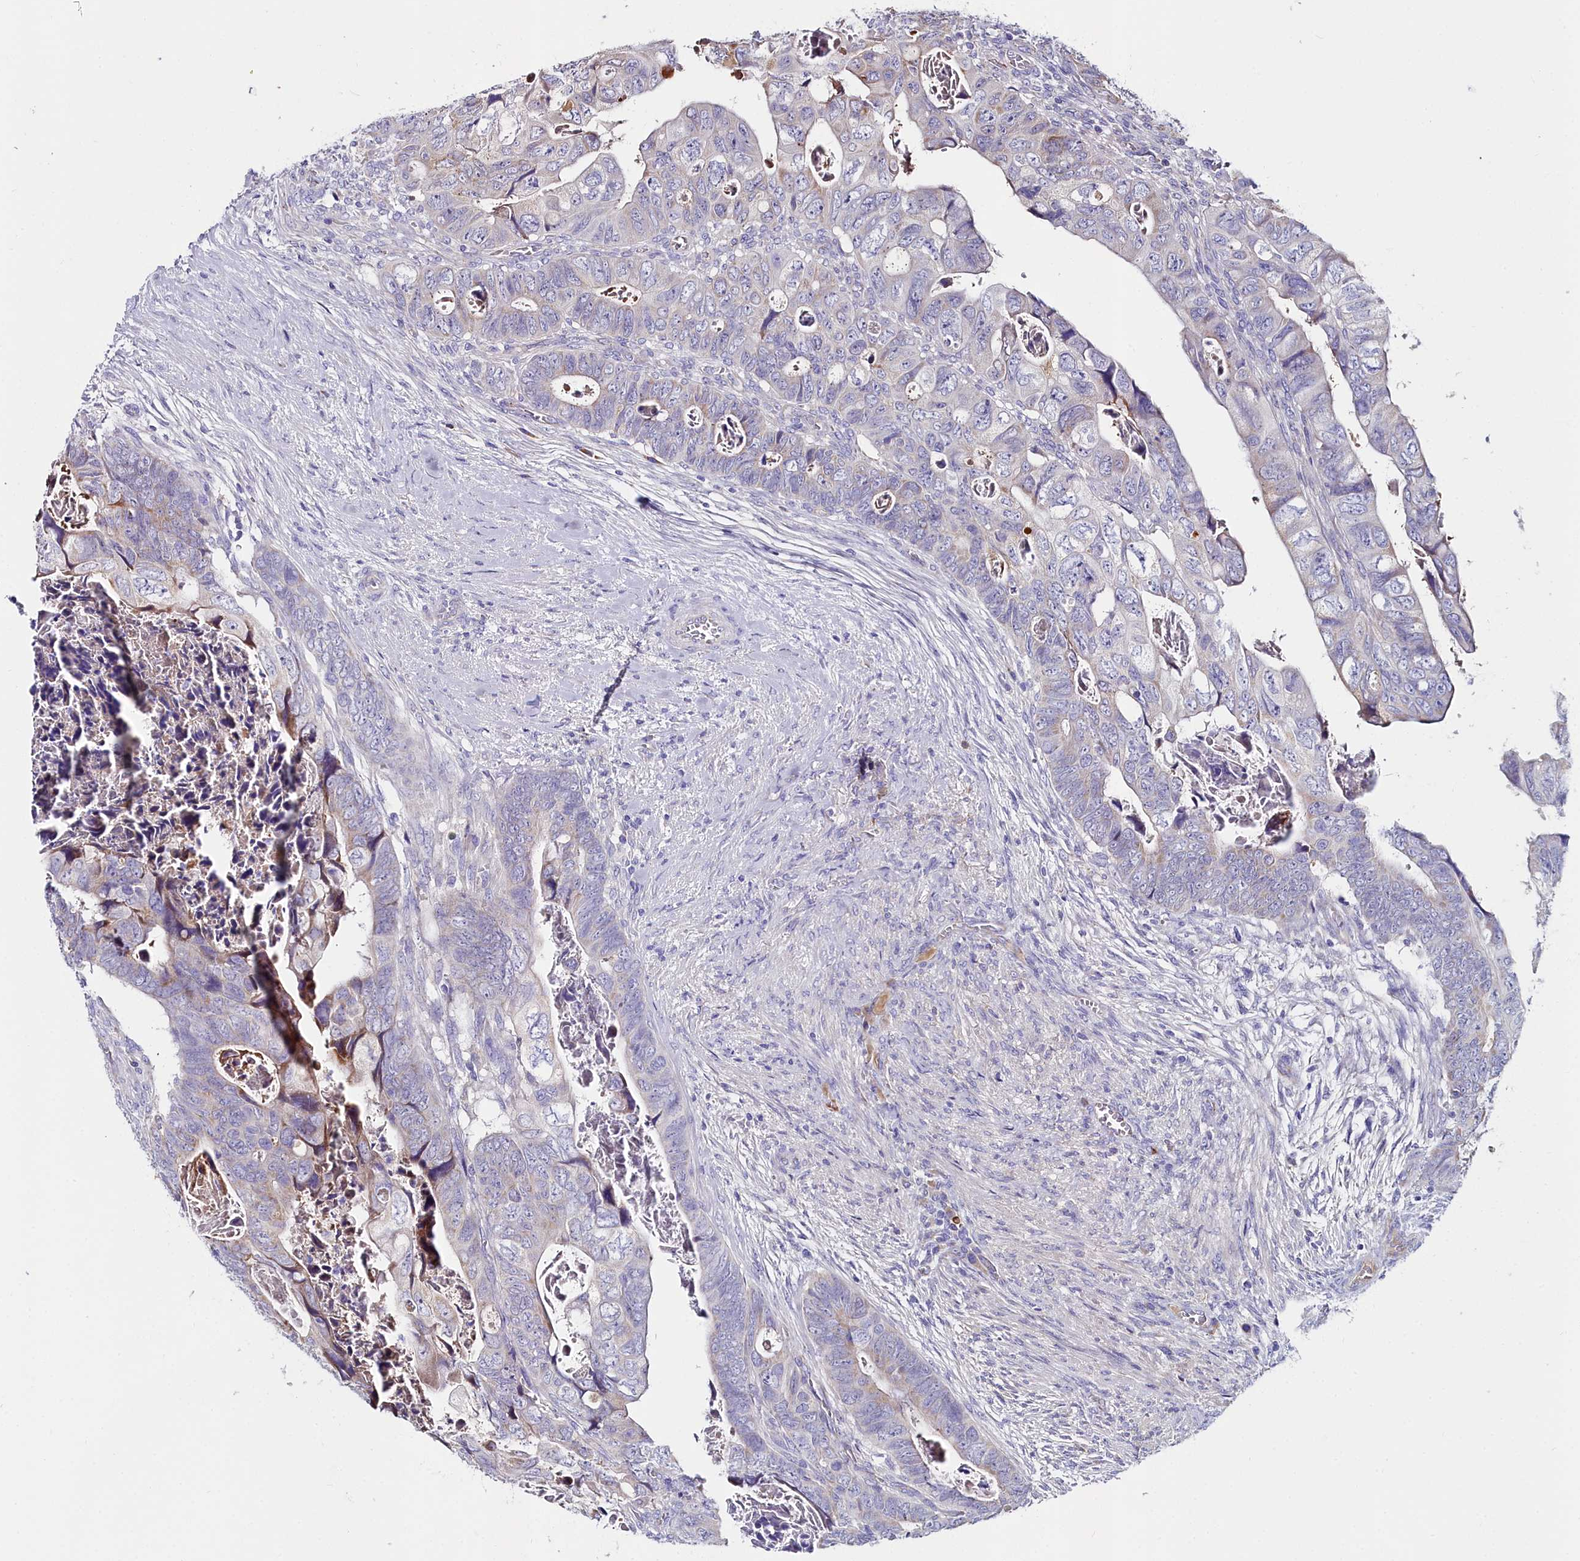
{"staining": {"intensity": "moderate", "quantity": "<25%", "location": "cytoplasmic/membranous"}, "tissue": "colorectal cancer", "cell_type": "Tumor cells", "image_type": "cancer", "snomed": [{"axis": "morphology", "description": "Adenocarcinoma, NOS"}, {"axis": "topography", "description": "Rectum"}], "caption": "This micrograph displays adenocarcinoma (colorectal) stained with immunohistochemistry to label a protein in brown. The cytoplasmic/membranous of tumor cells show moderate positivity for the protein. Nuclei are counter-stained blue.", "gene": "SLC49A3", "patient": {"sex": "female", "age": 78}}